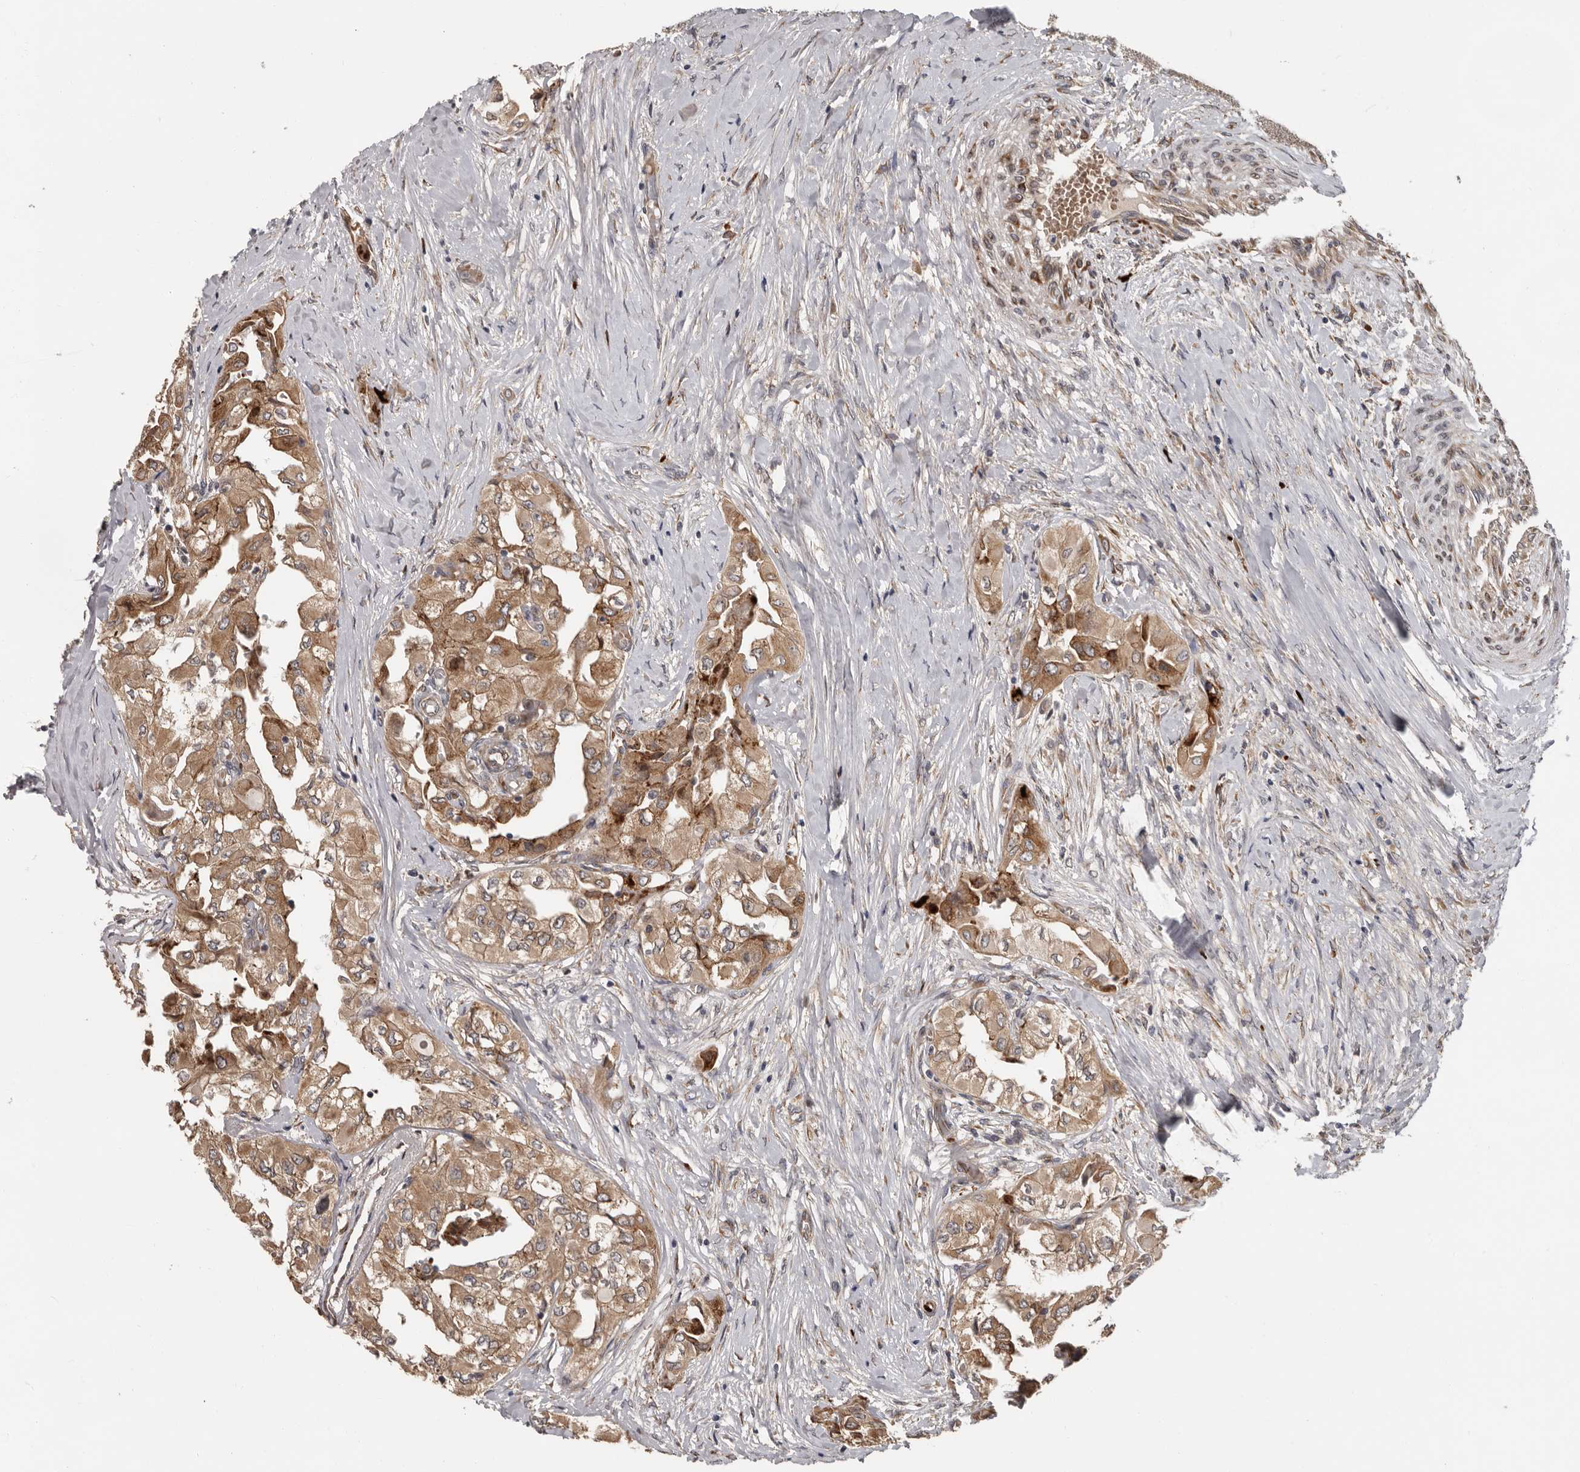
{"staining": {"intensity": "moderate", "quantity": ">75%", "location": "cytoplasmic/membranous"}, "tissue": "thyroid cancer", "cell_type": "Tumor cells", "image_type": "cancer", "snomed": [{"axis": "morphology", "description": "Papillary adenocarcinoma, NOS"}, {"axis": "topography", "description": "Thyroid gland"}], "caption": "Thyroid cancer stained with a brown dye displays moderate cytoplasmic/membranous positive positivity in approximately >75% of tumor cells.", "gene": "MTF1", "patient": {"sex": "female", "age": 59}}